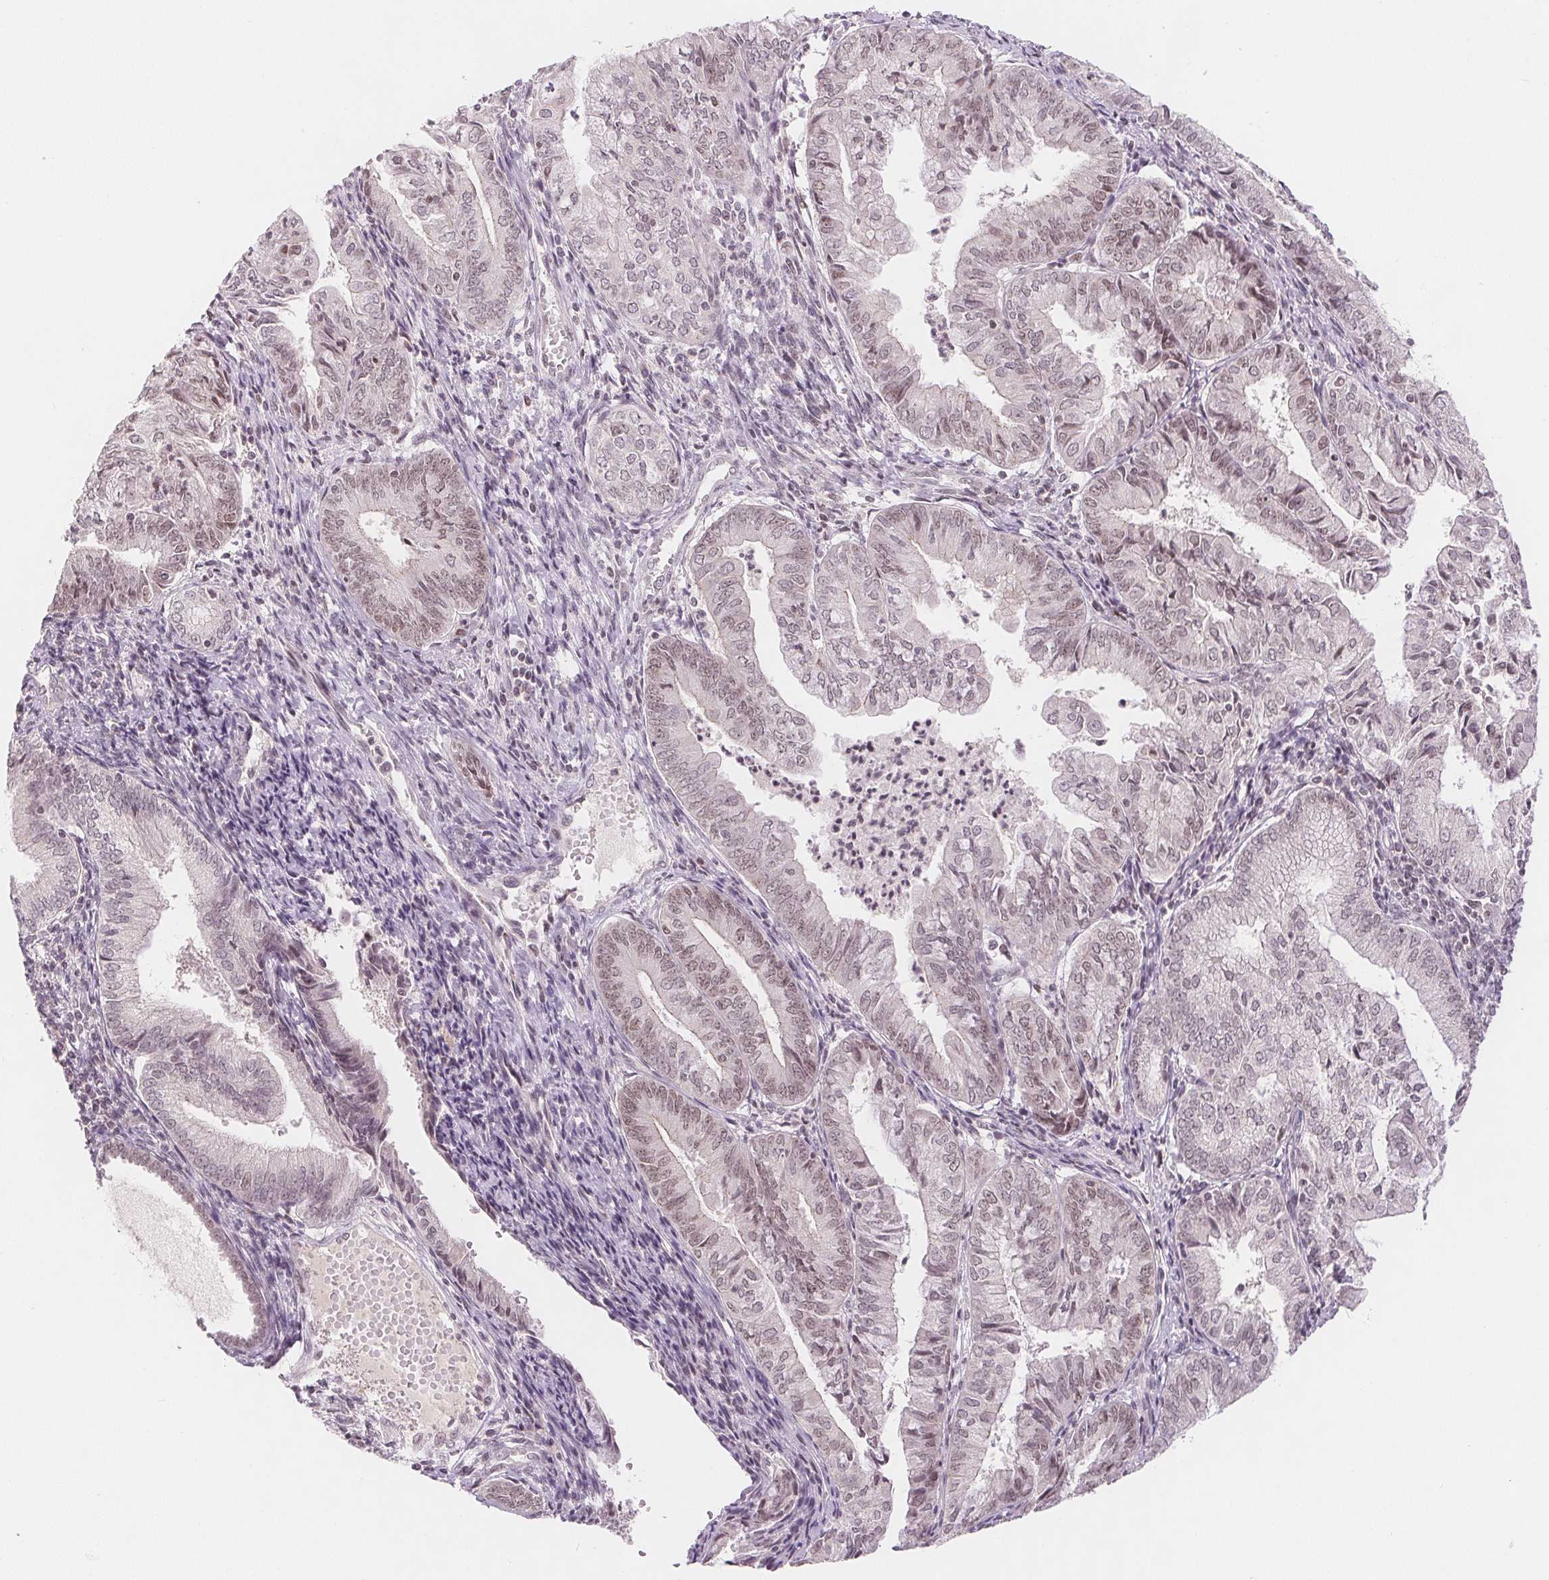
{"staining": {"intensity": "weak", "quantity": "25%-75%", "location": "nuclear"}, "tissue": "endometrial cancer", "cell_type": "Tumor cells", "image_type": "cancer", "snomed": [{"axis": "morphology", "description": "Adenocarcinoma, NOS"}, {"axis": "topography", "description": "Endometrium"}], "caption": "Endometrial cancer (adenocarcinoma) stained with a brown dye demonstrates weak nuclear positive staining in approximately 25%-75% of tumor cells.", "gene": "DEK", "patient": {"sex": "female", "age": 55}}